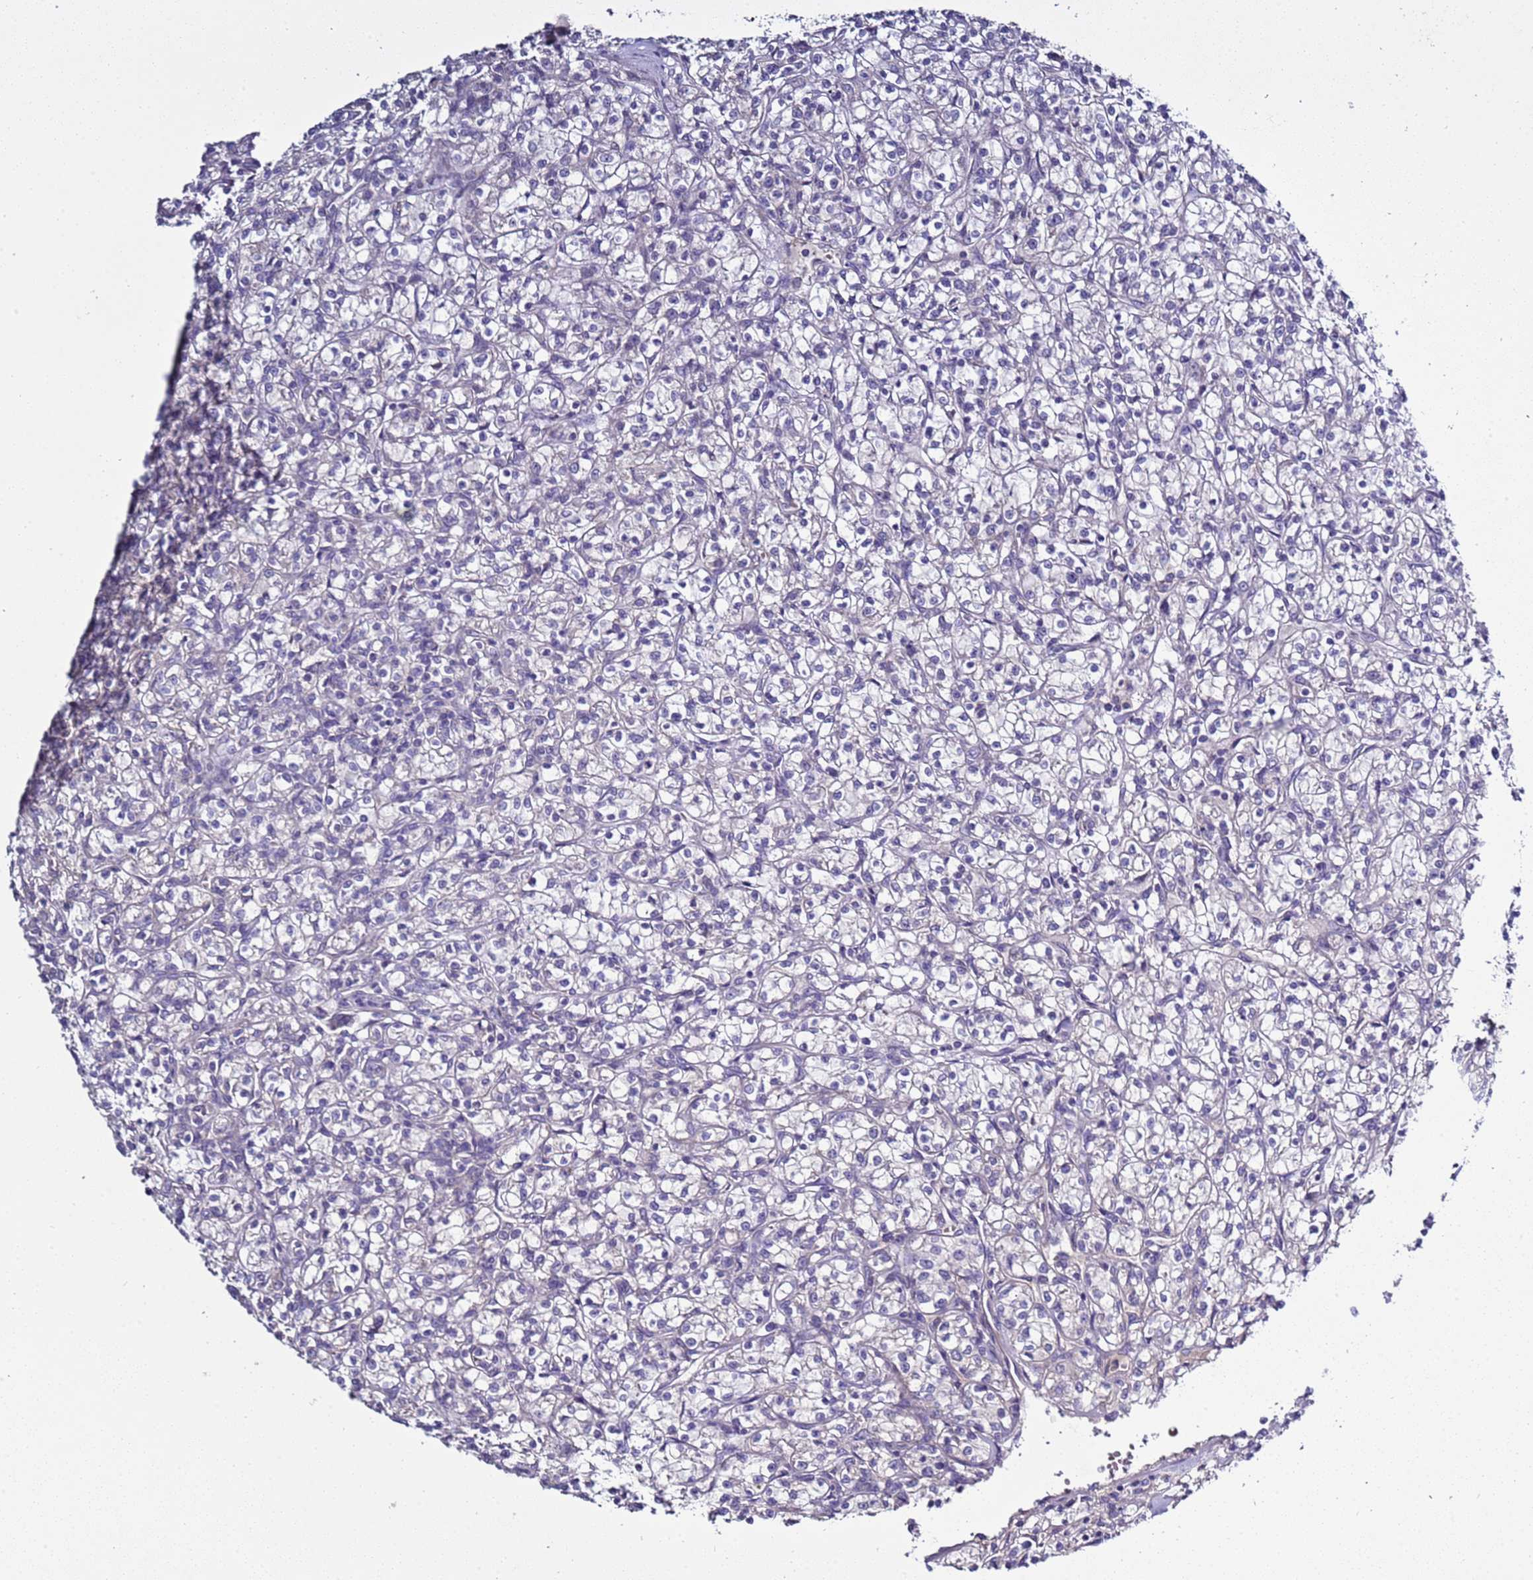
{"staining": {"intensity": "negative", "quantity": "none", "location": "none"}, "tissue": "renal cancer", "cell_type": "Tumor cells", "image_type": "cancer", "snomed": [{"axis": "morphology", "description": "Adenocarcinoma, NOS"}, {"axis": "topography", "description": "Kidney"}], "caption": "IHC of human renal cancer displays no expression in tumor cells.", "gene": "RABL2B", "patient": {"sex": "female", "age": 59}}